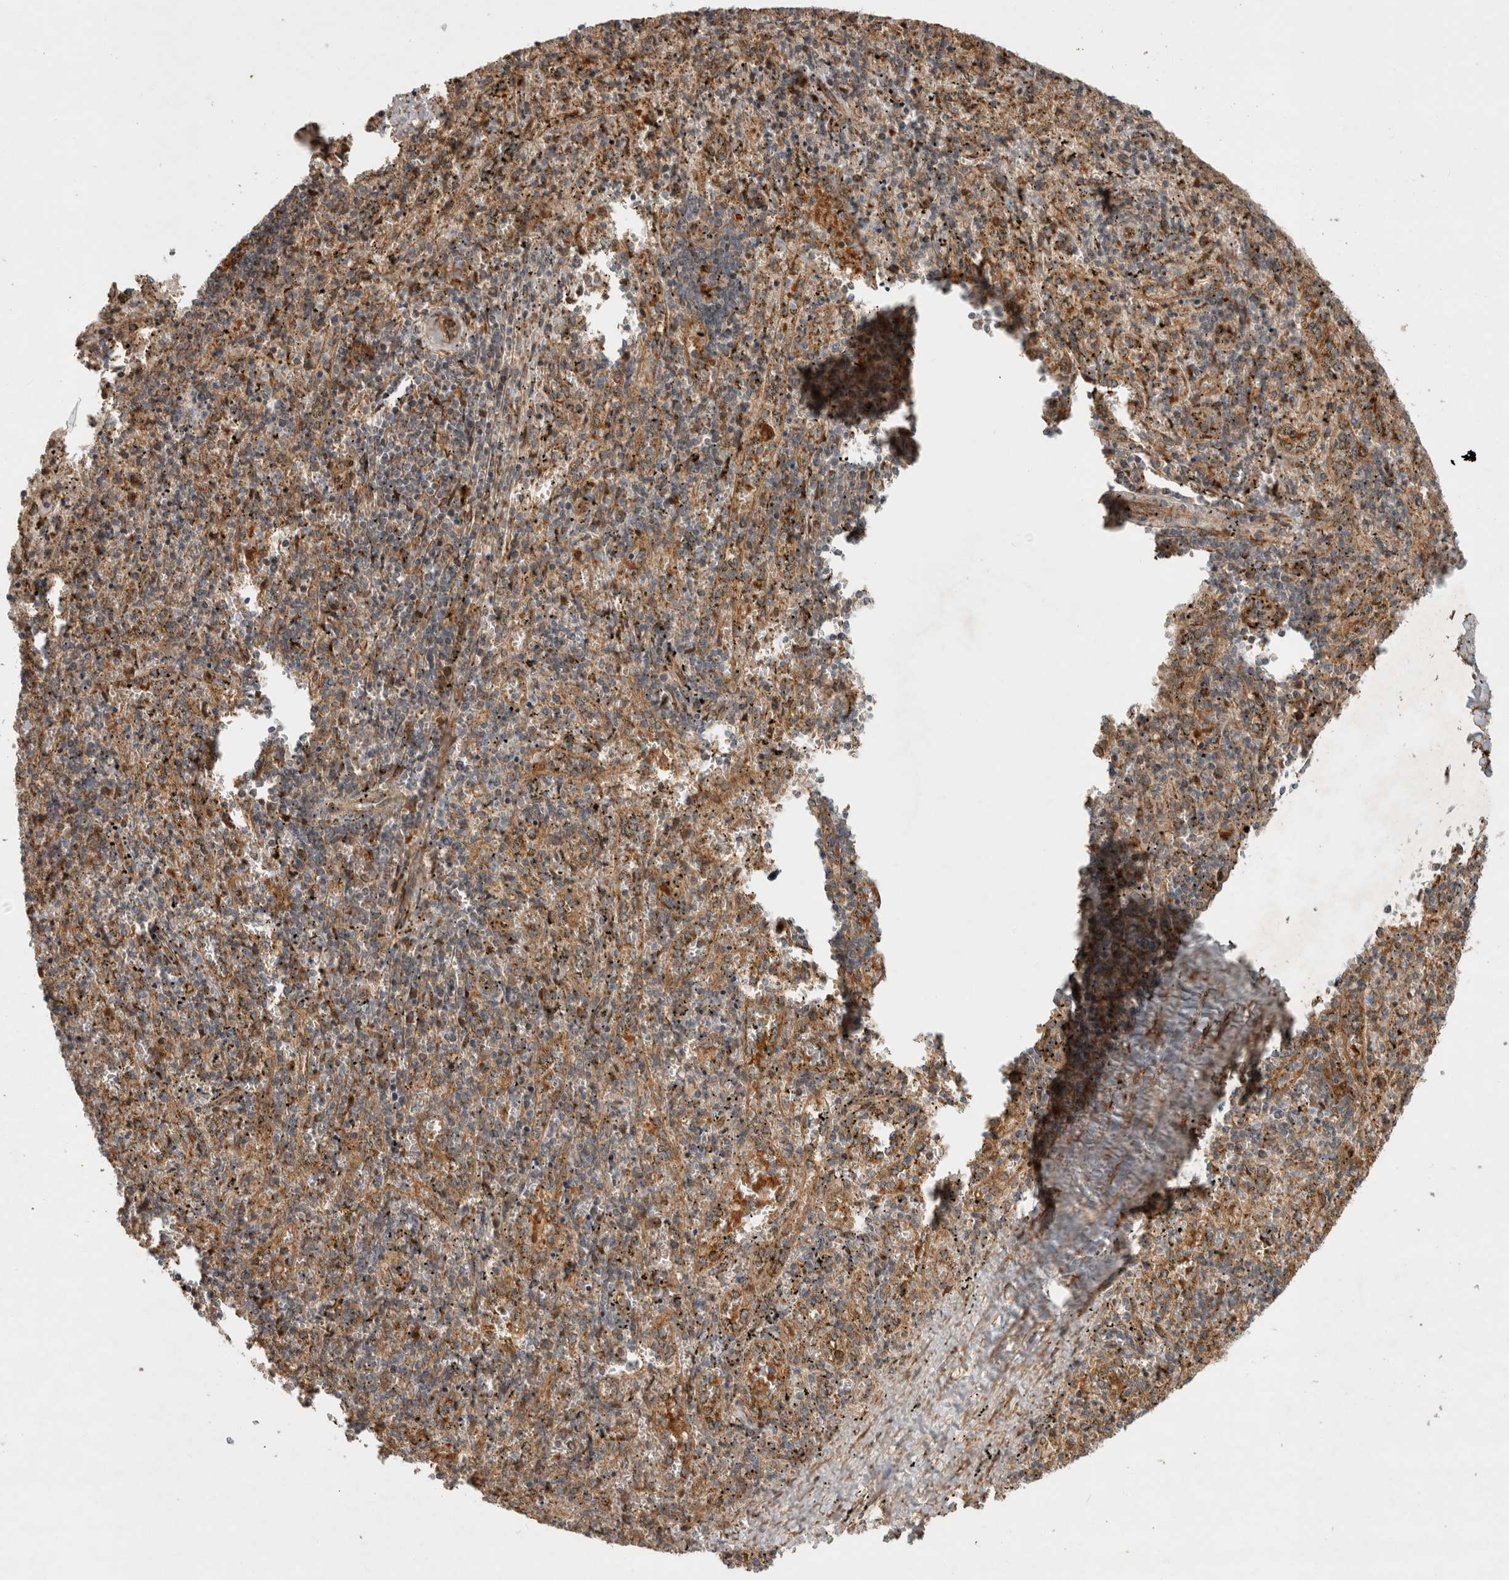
{"staining": {"intensity": "moderate", "quantity": "25%-75%", "location": "cytoplasmic/membranous"}, "tissue": "spleen", "cell_type": "Cells in red pulp", "image_type": "normal", "snomed": [{"axis": "morphology", "description": "Normal tissue, NOS"}, {"axis": "topography", "description": "Spleen"}], "caption": "Cells in red pulp exhibit medium levels of moderate cytoplasmic/membranous expression in approximately 25%-75% of cells in normal spleen.", "gene": "TUBD1", "patient": {"sex": "male", "age": 11}}